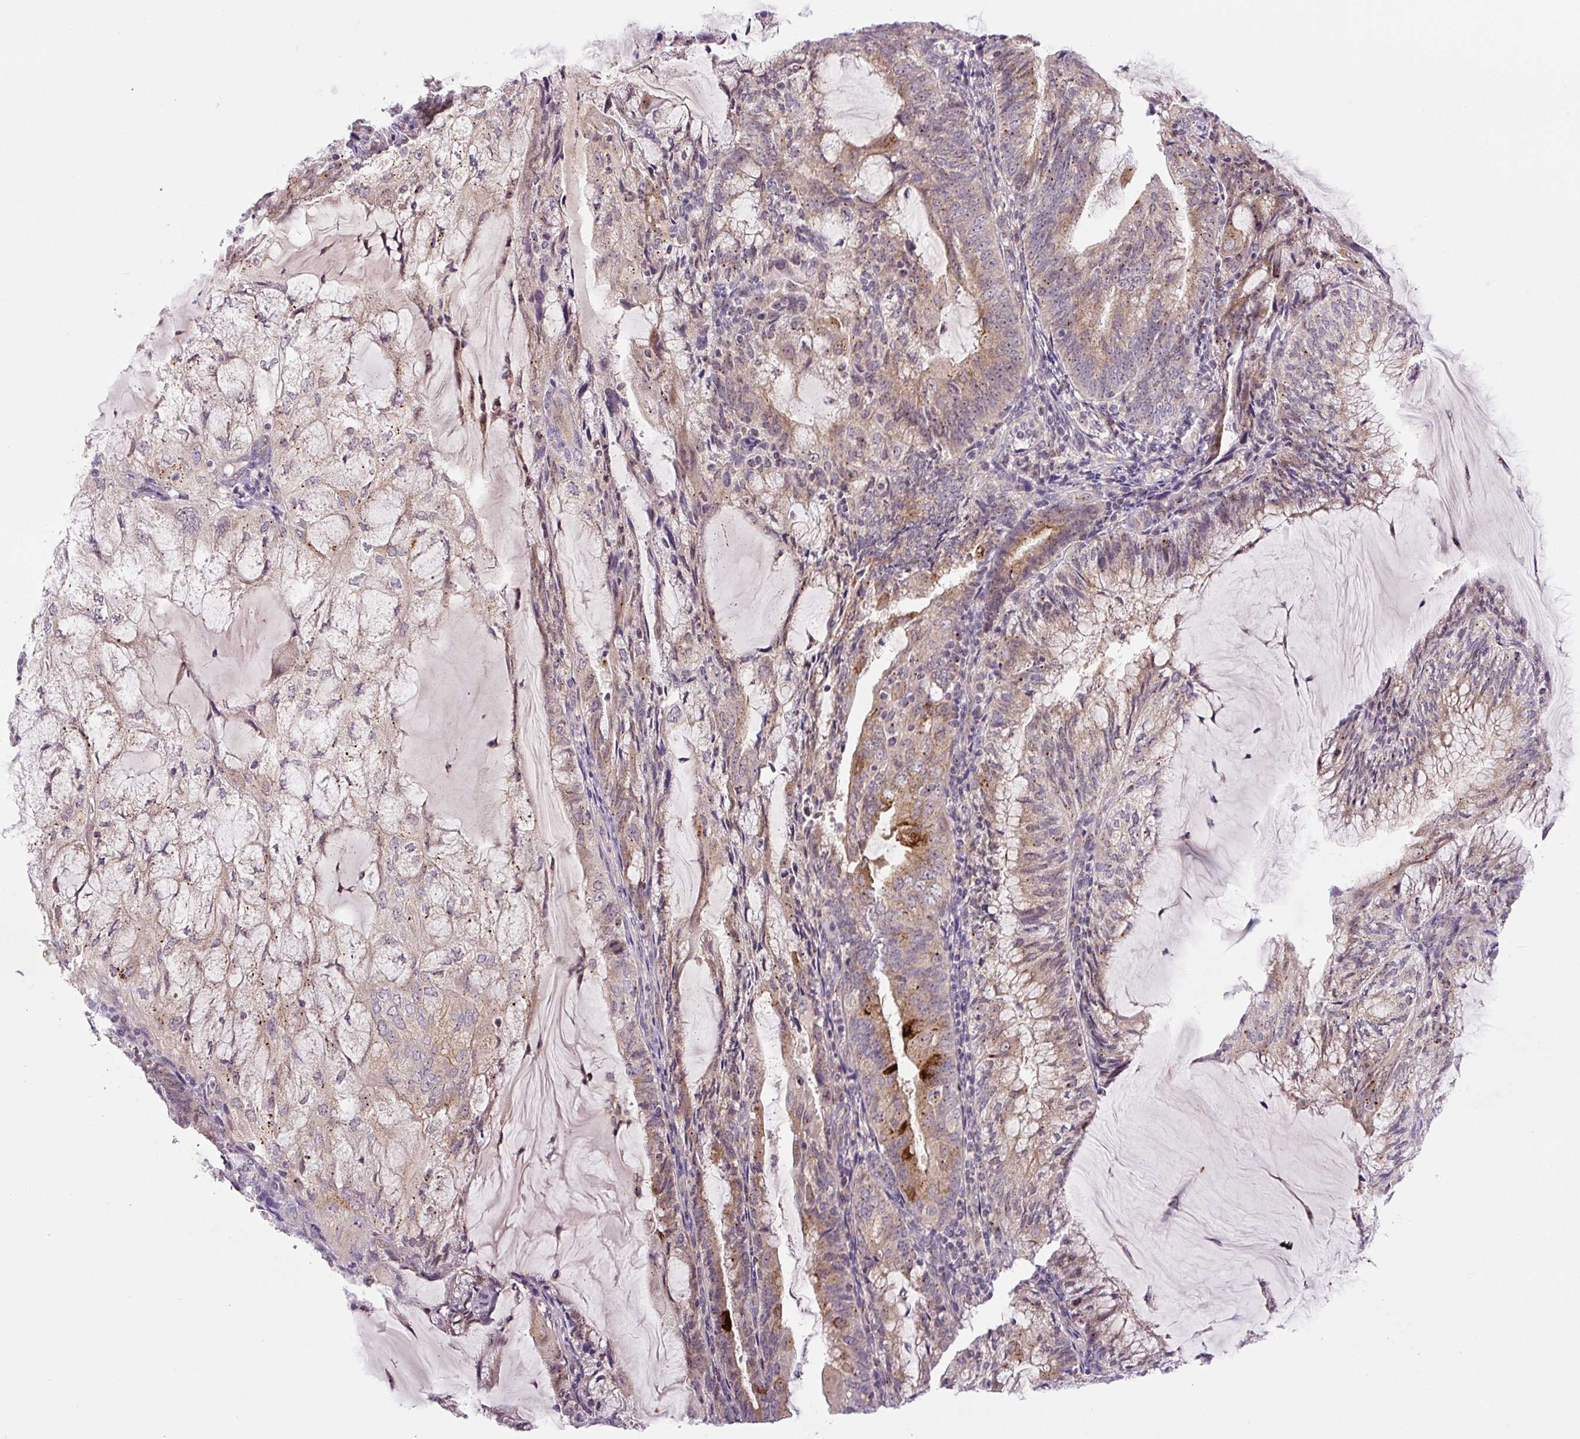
{"staining": {"intensity": "strong", "quantity": "<25%", "location": "cytoplasmic/membranous"}, "tissue": "endometrial cancer", "cell_type": "Tumor cells", "image_type": "cancer", "snomed": [{"axis": "morphology", "description": "Adenocarcinoma, NOS"}, {"axis": "topography", "description": "Endometrium"}], "caption": "The image displays immunohistochemical staining of endometrial cancer. There is strong cytoplasmic/membranous expression is present in approximately <25% of tumor cells.", "gene": "PCM1", "patient": {"sex": "female", "age": 81}}